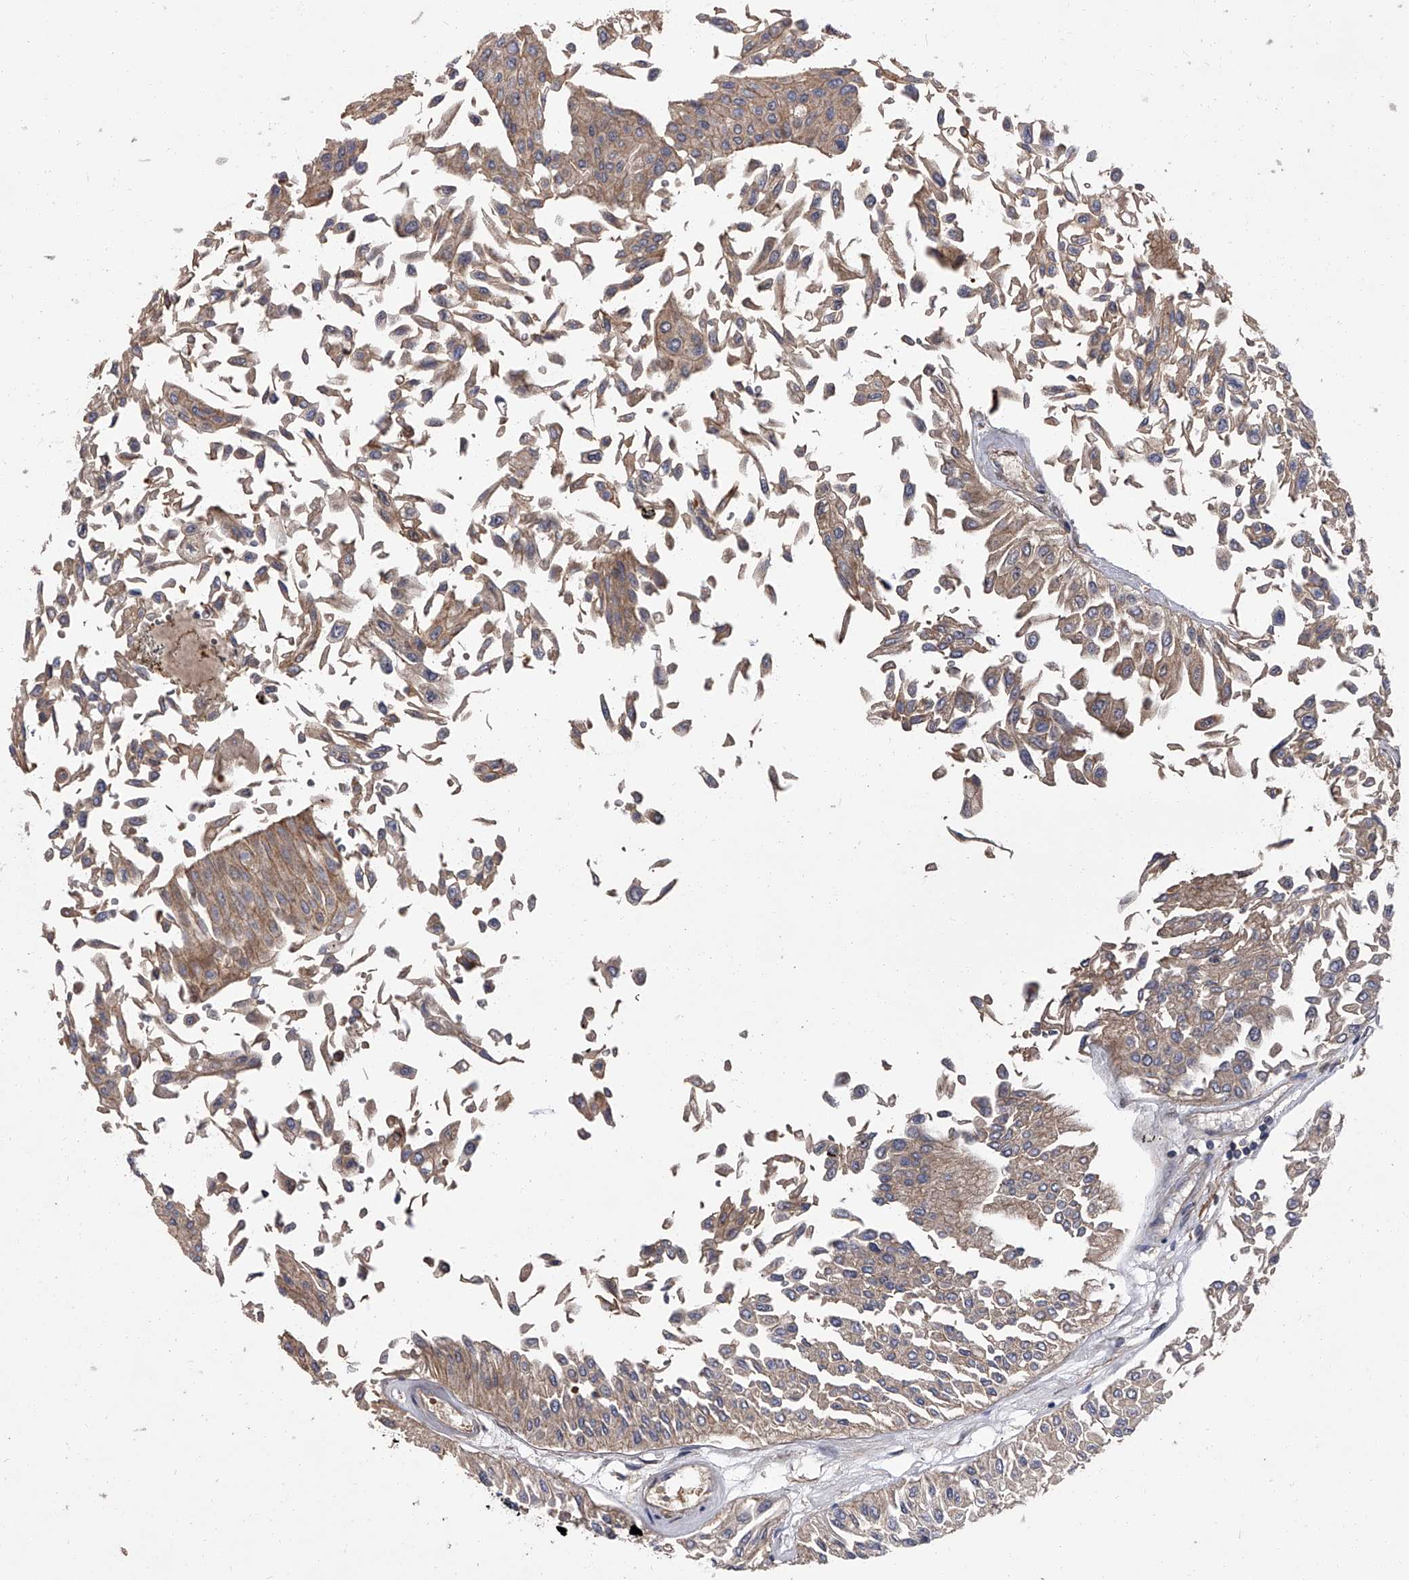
{"staining": {"intensity": "weak", "quantity": ">75%", "location": "cytoplasmic/membranous"}, "tissue": "urothelial cancer", "cell_type": "Tumor cells", "image_type": "cancer", "snomed": [{"axis": "morphology", "description": "Urothelial carcinoma, Low grade"}, {"axis": "topography", "description": "Urinary bladder"}], "caption": "A brown stain shows weak cytoplasmic/membranous expression of a protein in human urothelial cancer tumor cells.", "gene": "STK36", "patient": {"sex": "male", "age": 67}}